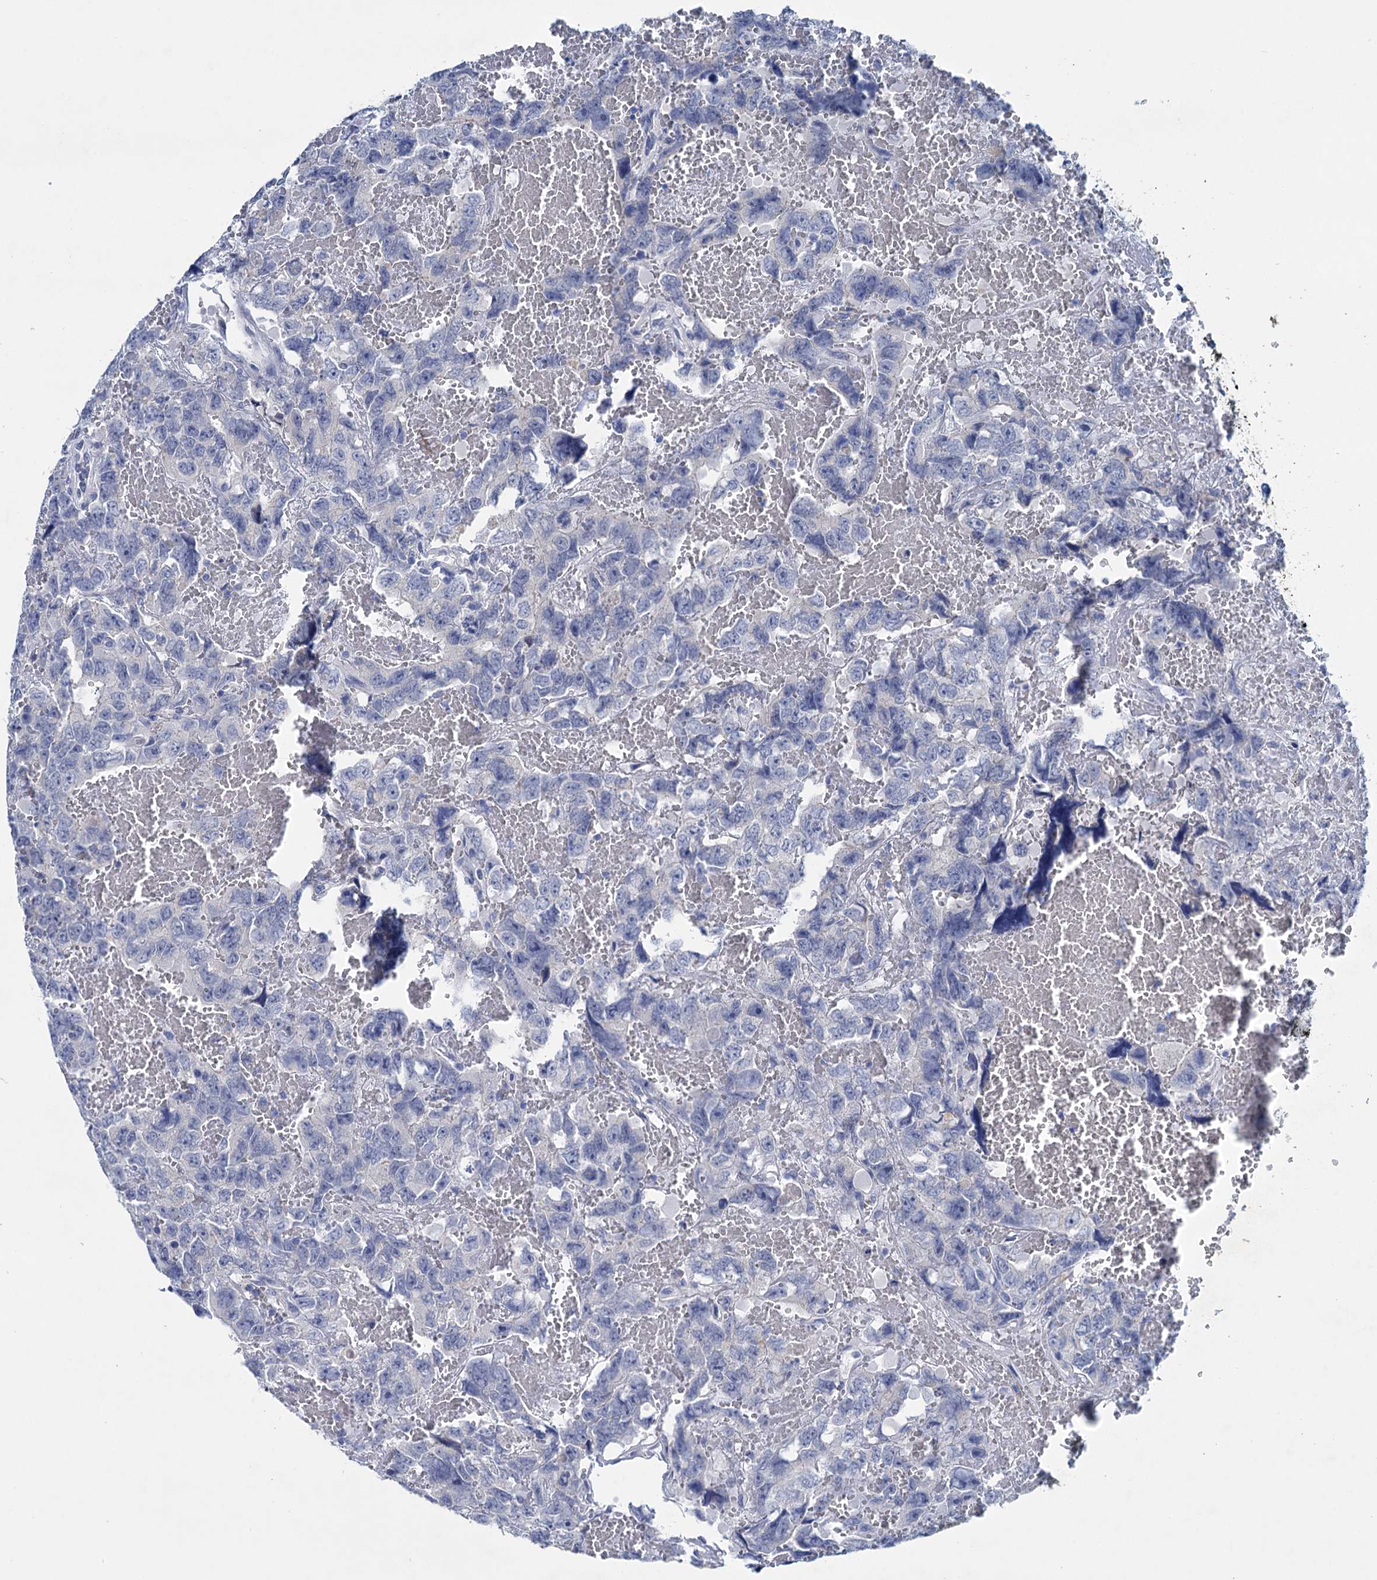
{"staining": {"intensity": "negative", "quantity": "none", "location": "none"}, "tissue": "testis cancer", "cell_type": "Tumor cells", "image_type": "cancer", "snomed": [{"axis": "morphology", "description": "Carcinoma, Embryonal, NOS"}, {"axis": "topography", "description": "Testis"}], "caption": "This is a photomicrograph of immunohistochemistry (IHC) staining of testis cancer, which shows no expression in tumor cells.", "gene": "MYOZ3", "patient": {"sex": "male", "age": 45}}